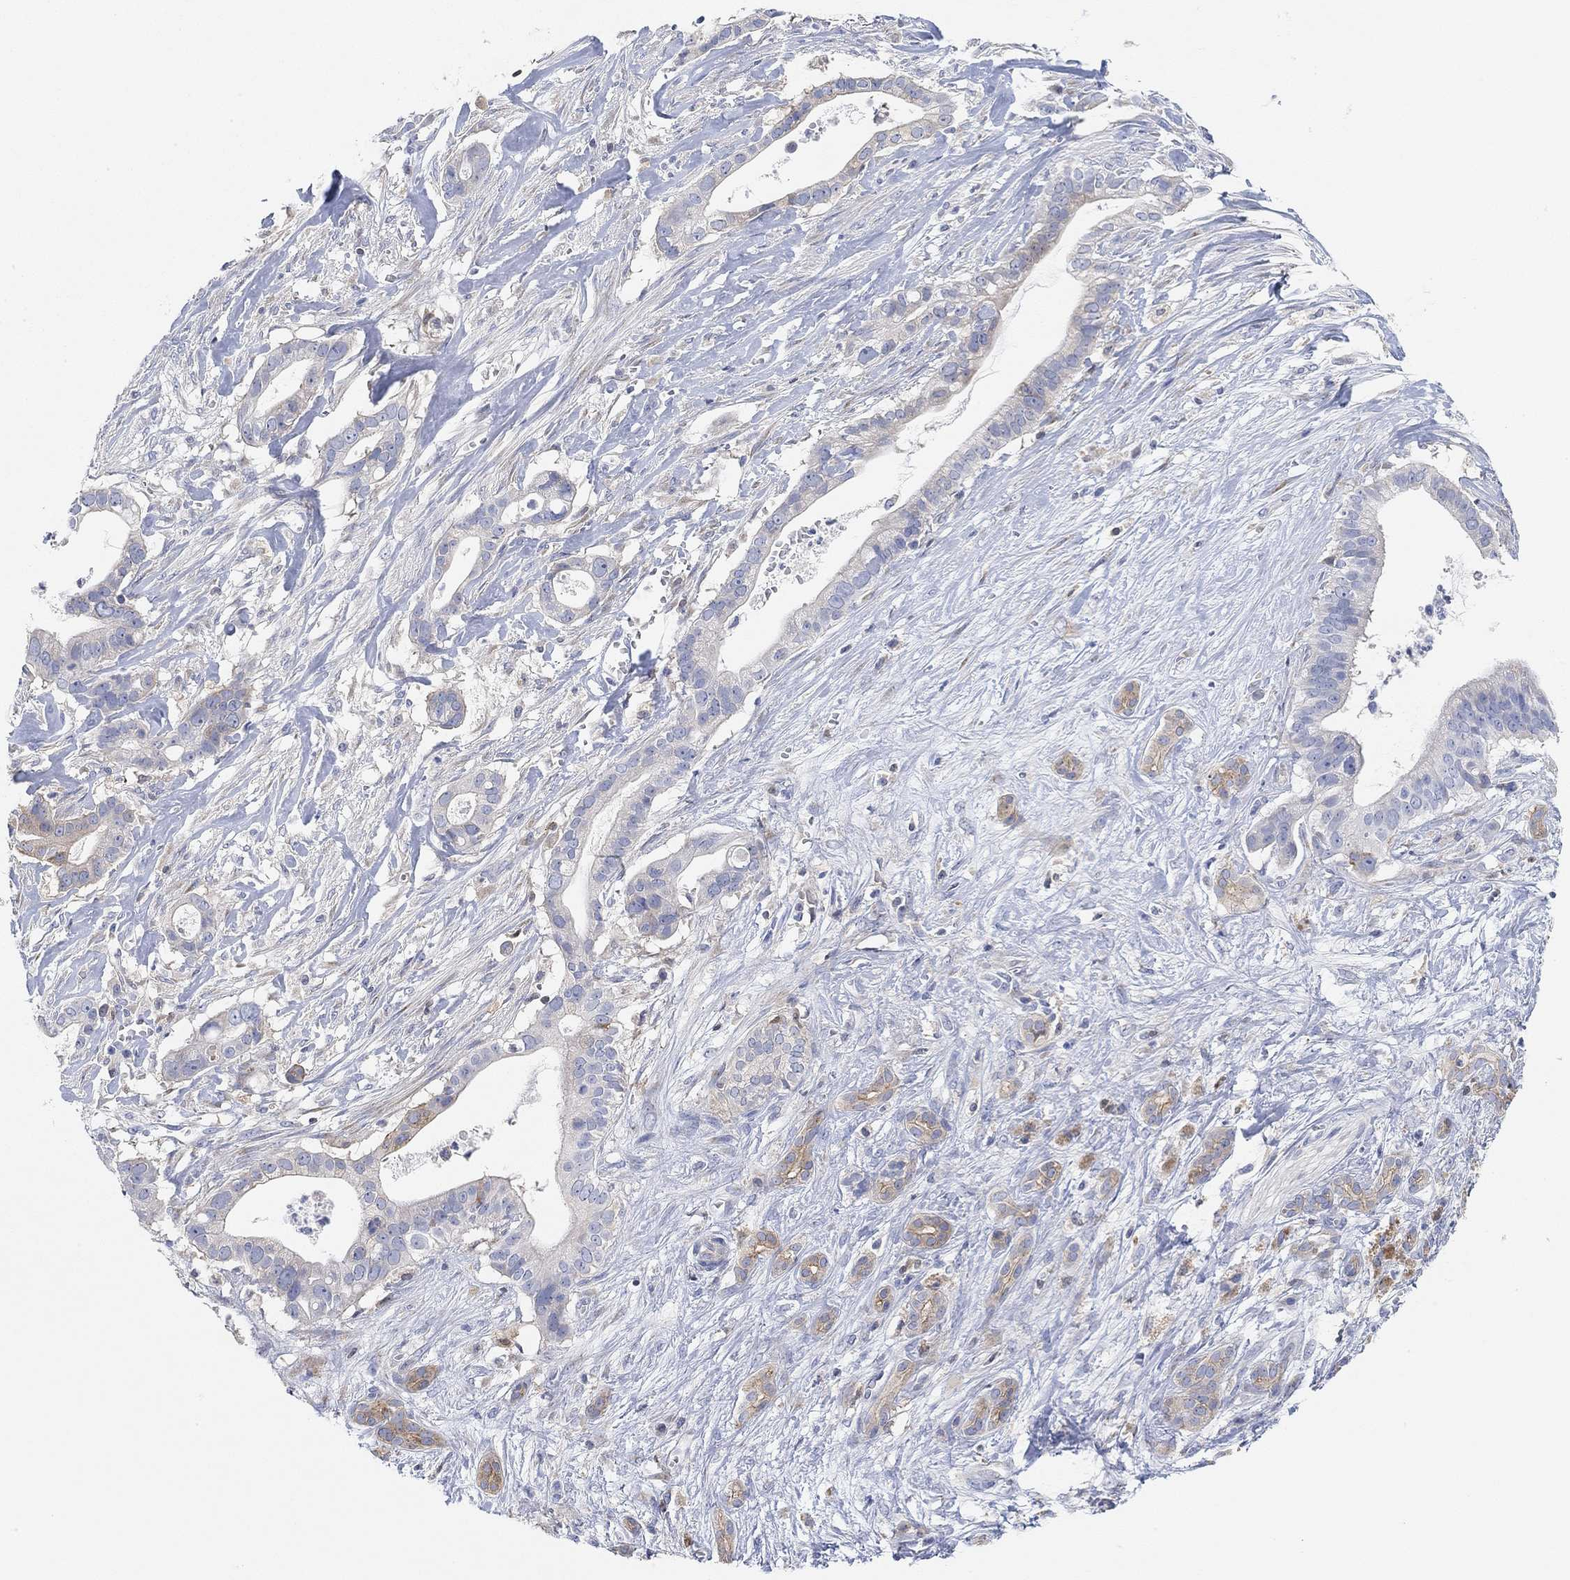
{"staining": {"intensity": "moderate", "quantity": "<25%", "location": "cytoplasmic/membranous"}, "tissue": "pancreatic cancer", "cell_type": "Tumor cells", "image_type": "cancer", "snomed": [{"axis": "morphology", "description": "Adenocarcinoma, NOS"}, {"axis": "topography", "description": "Pancreas"}], "caption": "Immunohistochemical staining of pancreatic cancer (adenocarcinoma) shows low levels of moderate cytoplasmic/membranous expression in approximately <25% of tumor cells.", "gene": "RGS1", "patient": {"sex": "male", "age": 61}}